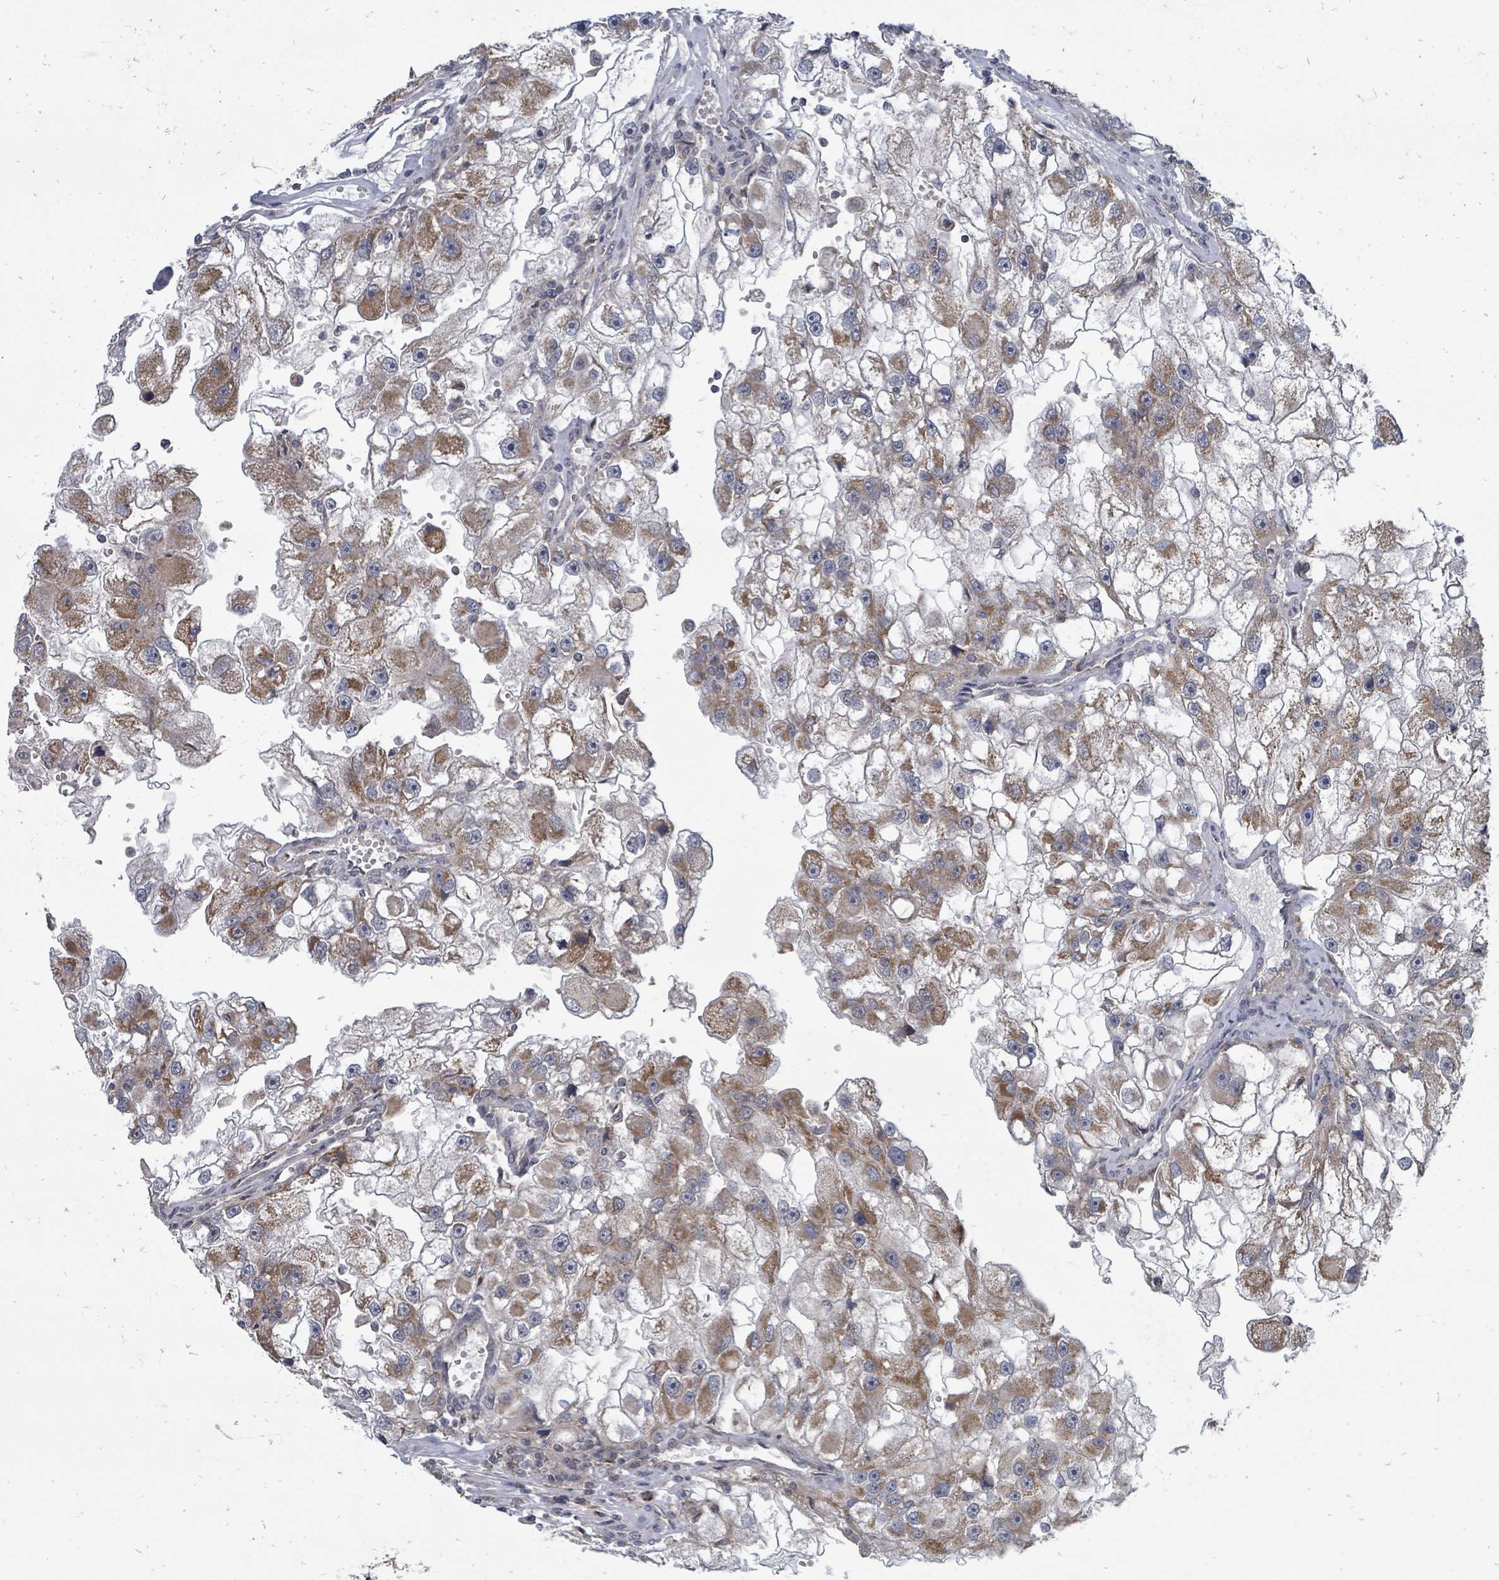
{"staining": {"intensity": "moderate", "quantity": "25%-75%", "location": "cytoplasmic/membranous"}, "tissue": "renal cancer", "cell_type": "Tumor cells", "image_type": "cancer", "snomed": [{"axis": "morphology", "description": "Adenocarcinoma, NOS"}, {"axis": "topography", "description": "Kidney"}], "caption": "Immunohistochemical staining of renal cancer displays moderate cytoplasmic/membranous protein staining in about 25%-75% of tumor cells. The staining was performed using DAB to visualize the protein expression in brown, while the nuclei were stained in blue with hematoxylin (Magnification: 20x).", "gene": "MAGOHB", "patient": {"sex": "male", "age": 63}}